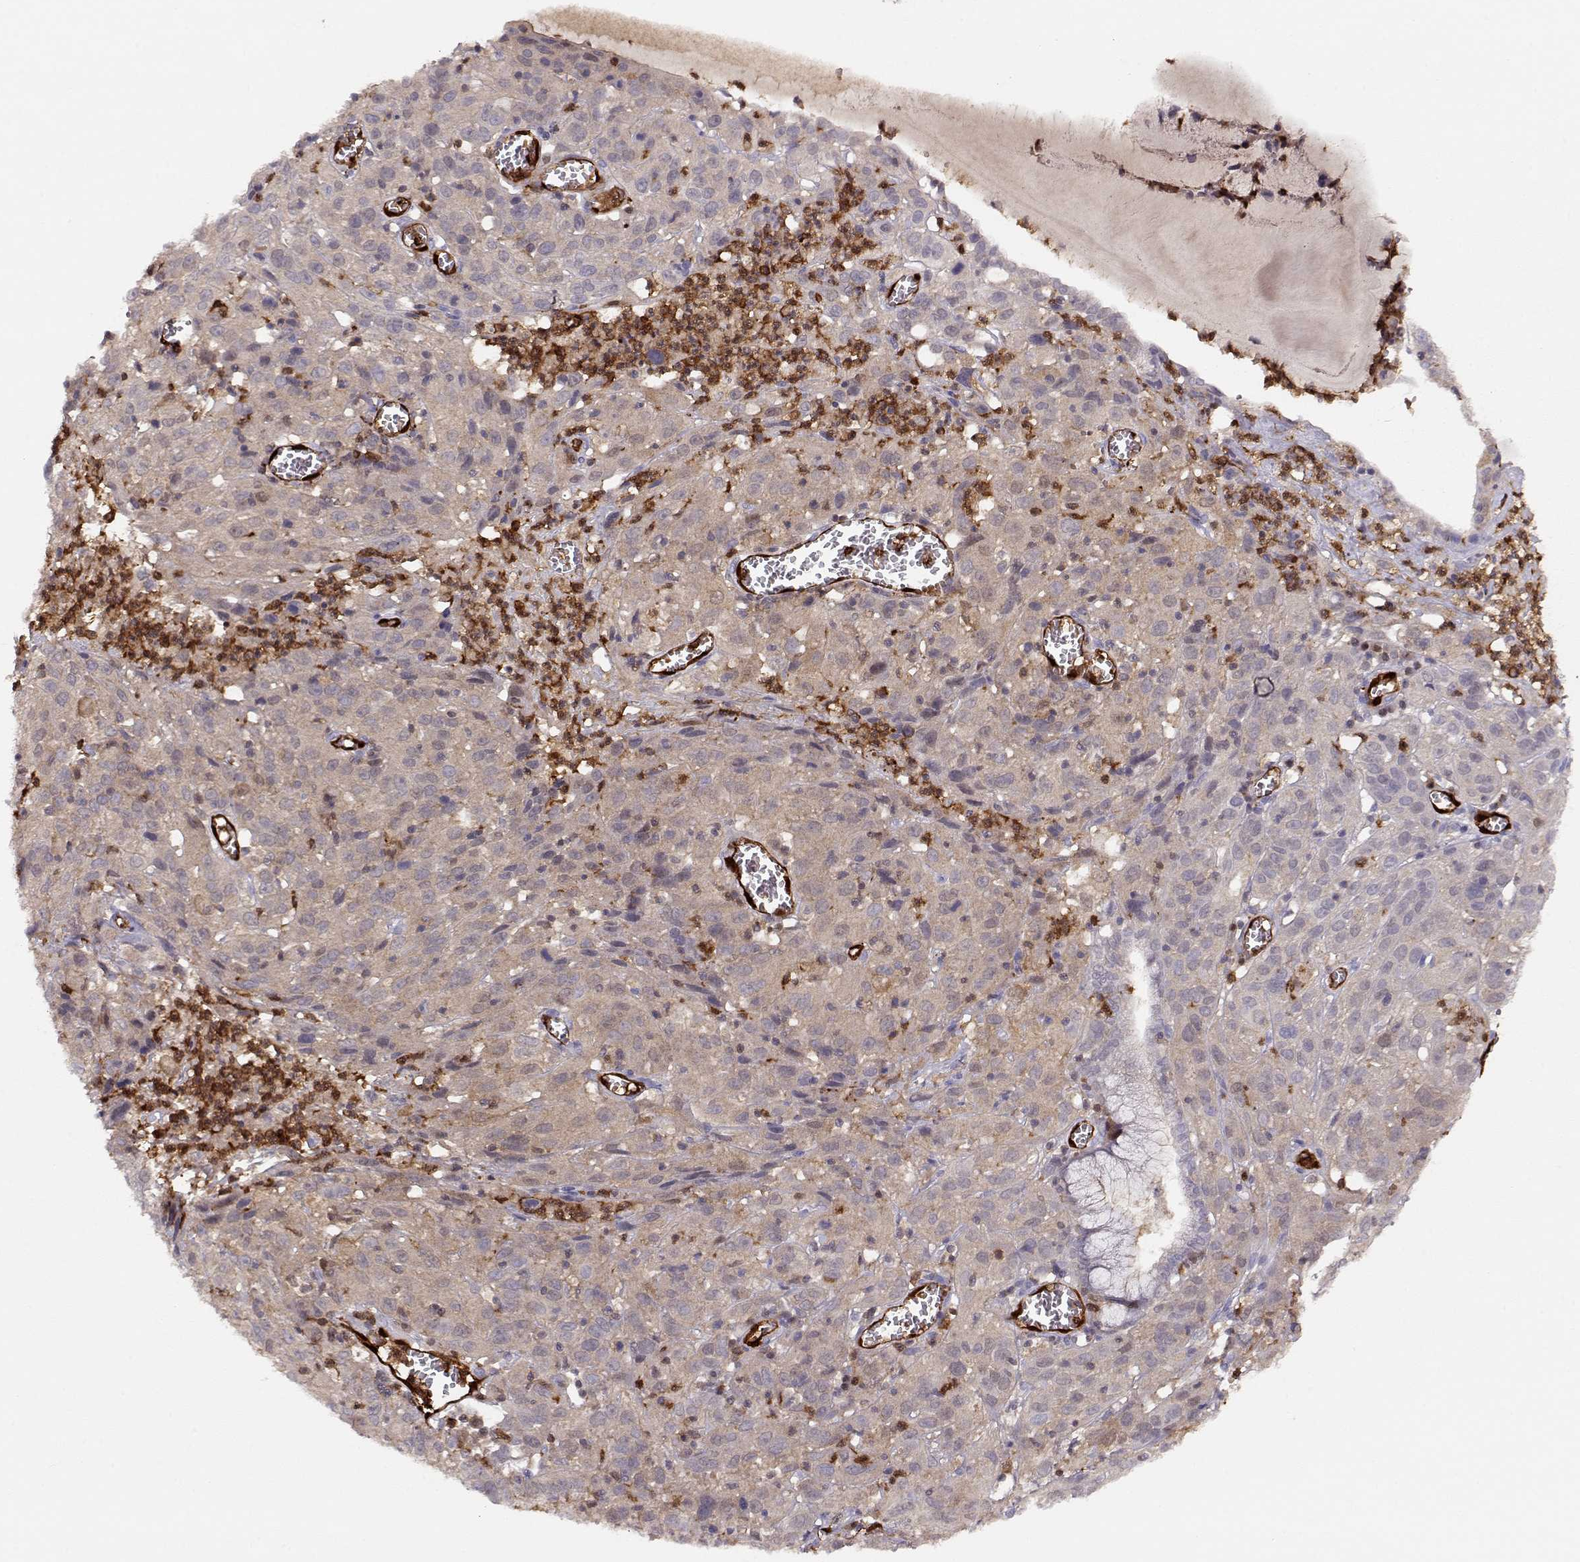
{"staining": {"intensity": "weak", "quantity": ">75%", "location": "cytoplasmic/membranous"}, "tissue": "cervical cancer", "cell_type": "Tumor cells", "image_type": "cancer", "snomed": [{"axis": "morphology", "description": "Squamous cell carcinoma, NOS"}, {"axis": "topography", "description": "Cervix"}], "caption": "Human cervical squamous cell carcinoma stained for a protein (brown) demonstrates weak cytoplasmic/membranous positive positivity in approximately >75% of tumor cells.", "gene": "PNP", "patient": {"sex": "female", "age": 32}}